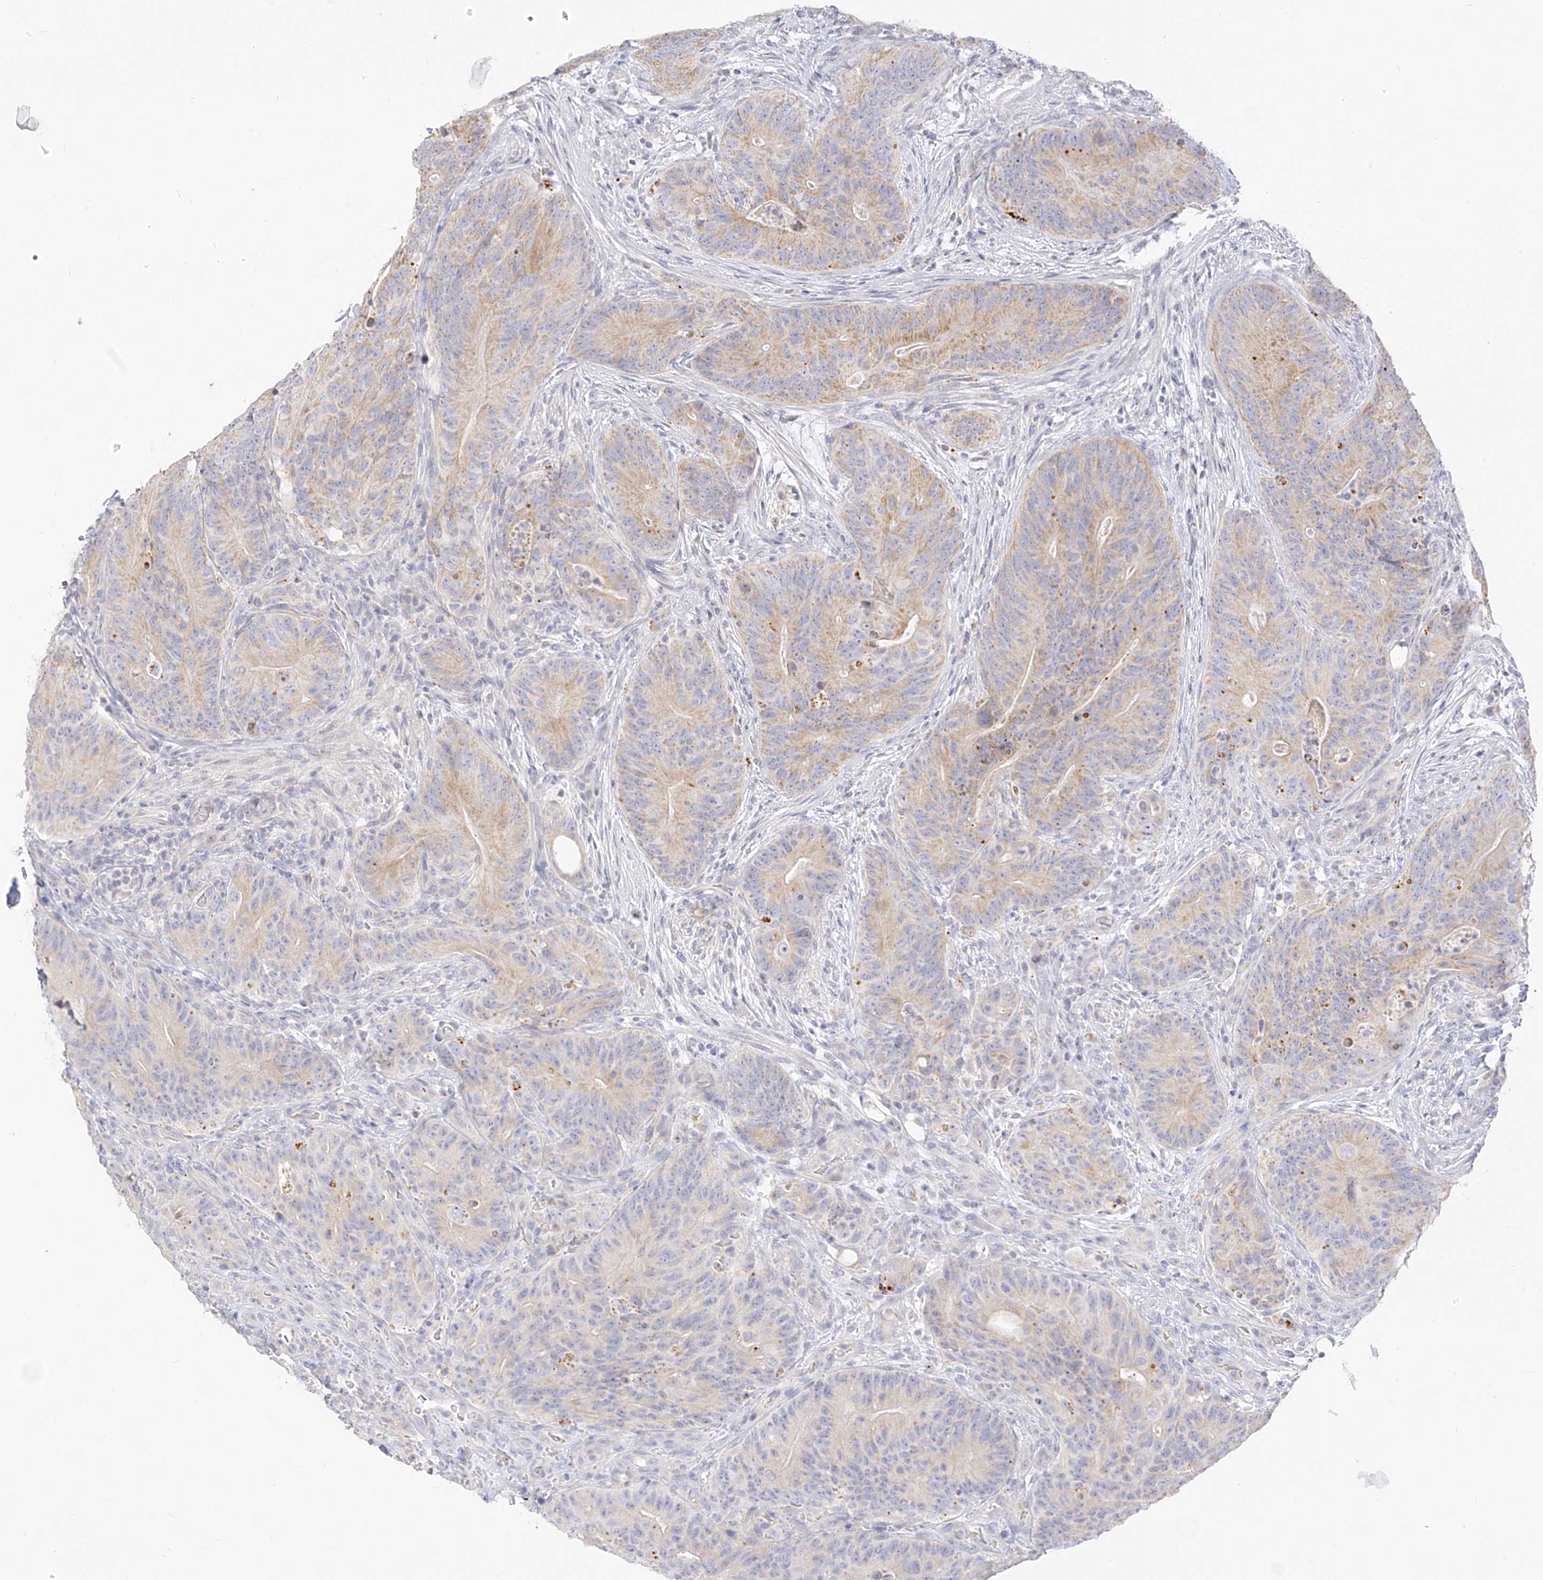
{"staining": {"intensity": "weak", "quantity": "25%-75%", "location": "cytoplasmic/membranous"}, "tissue": "colorectal cancer", "cell_type": "Tumor cells", "image_type": "cancer", "snomed": [{"axis": "morphology", "description": "Normal tissue, NOS"}, {"axis": "topography", "description": "Colon"}], "caption": "A low amount of weak cytoplasmic/membranous positivity is present in approximately 25%-75% of tumor cells in colorectal cancer tissue.", "gene": "ZNF404", "patient": {"sex": "female", "age": 82}}